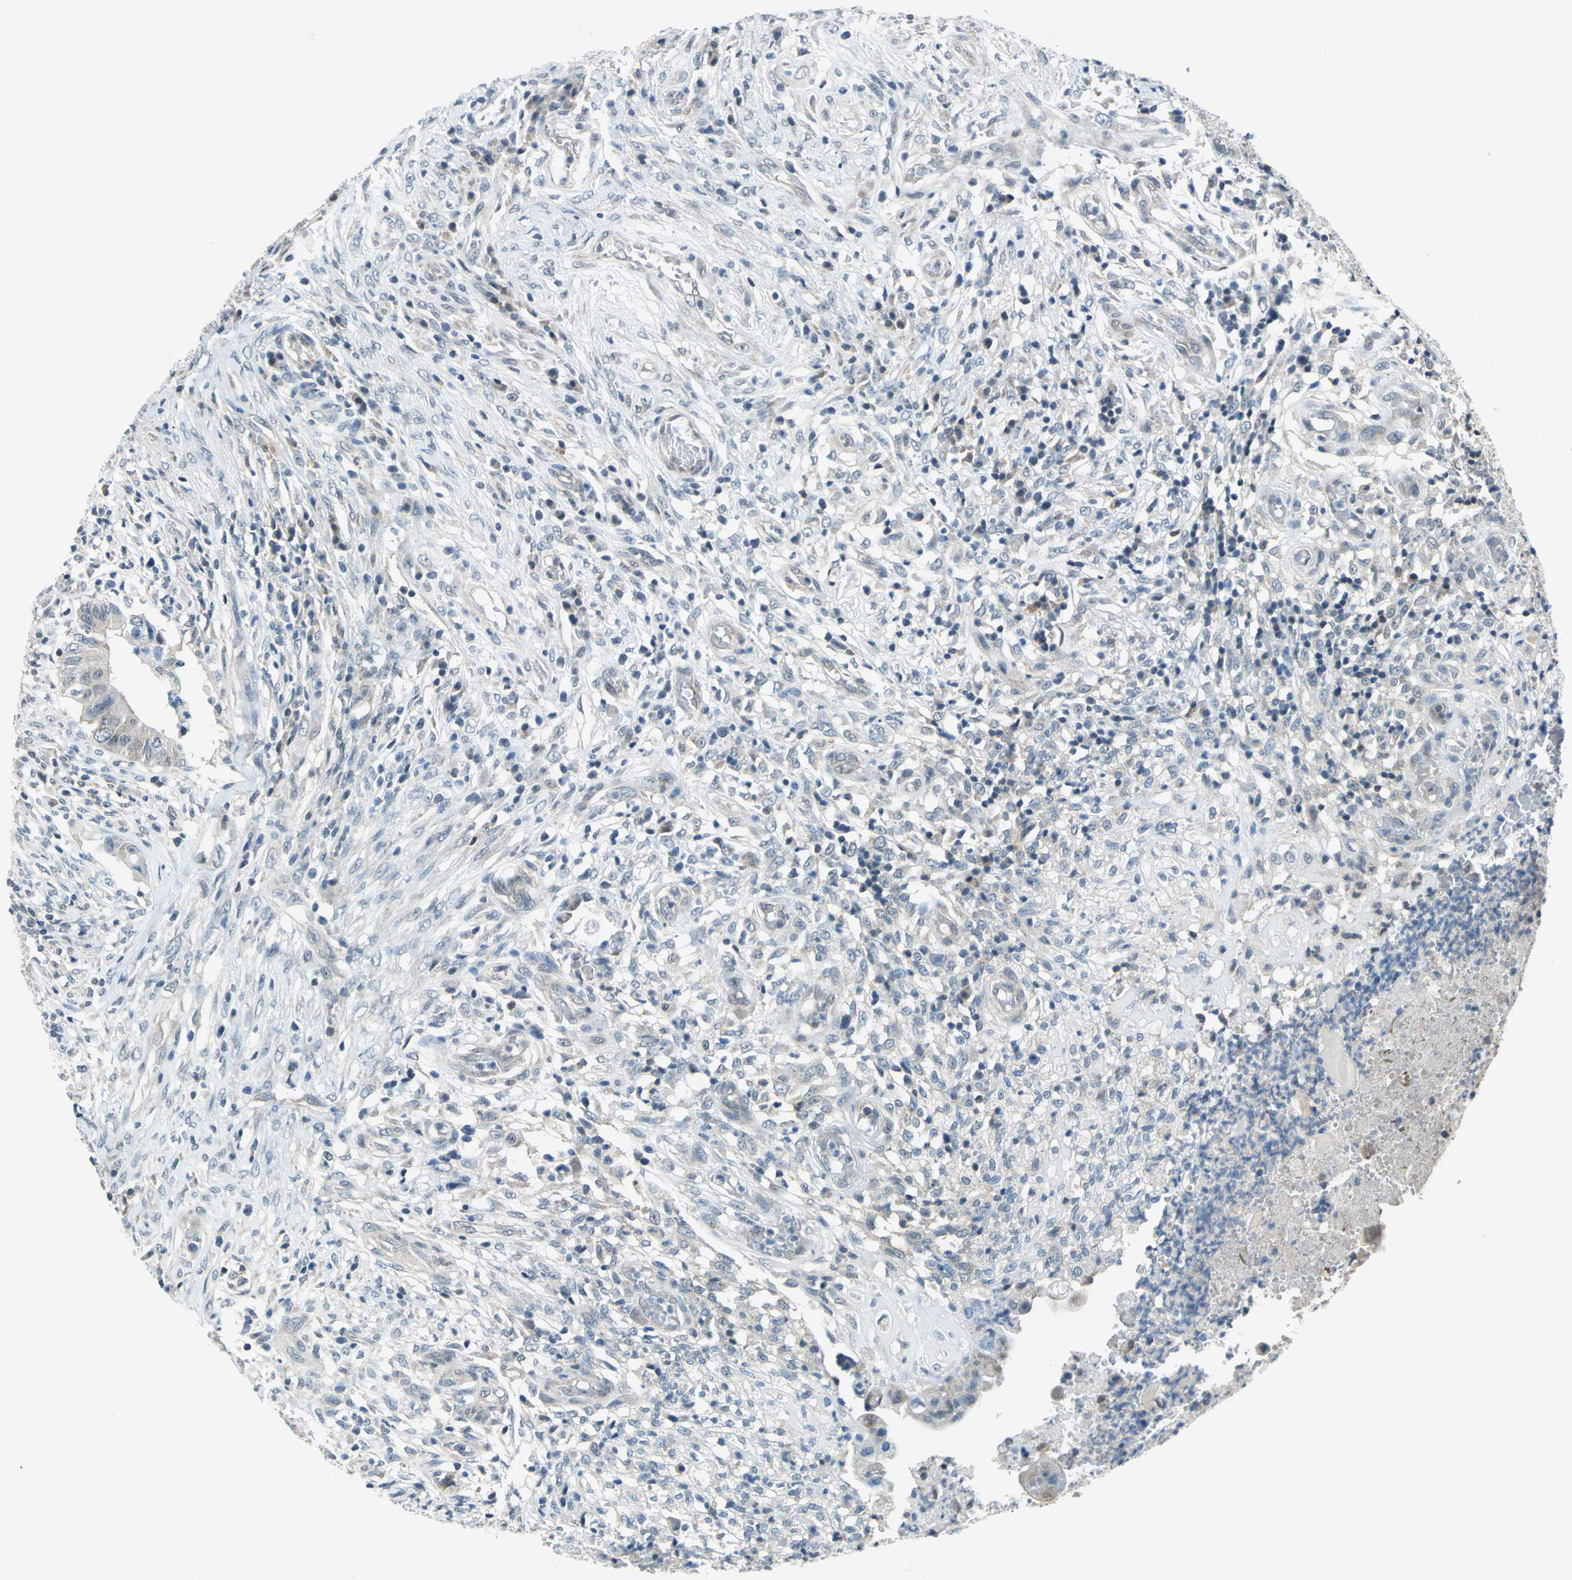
{"staining": {"intensity": "weak", "quantity": "25%-75%", "location": "cytoplasmic/membranous"}, "tissue": "colorectal cancer", "cell_type": "Tumor cells", "image_type": "cancer", "snomed": [{"axis": "morphology", "description": "Adenocarcinoma, NOS"}, {"axis": "topography", "description": "Rectum"}], "caption": "Colorectal cancer stained with IHC demonstrates weak cytoplasmic/membranous positivity in approximately 25%-75% of tumor cells.", "gene": "PIN1", "patient": {"sex": "female", "age": 71}}